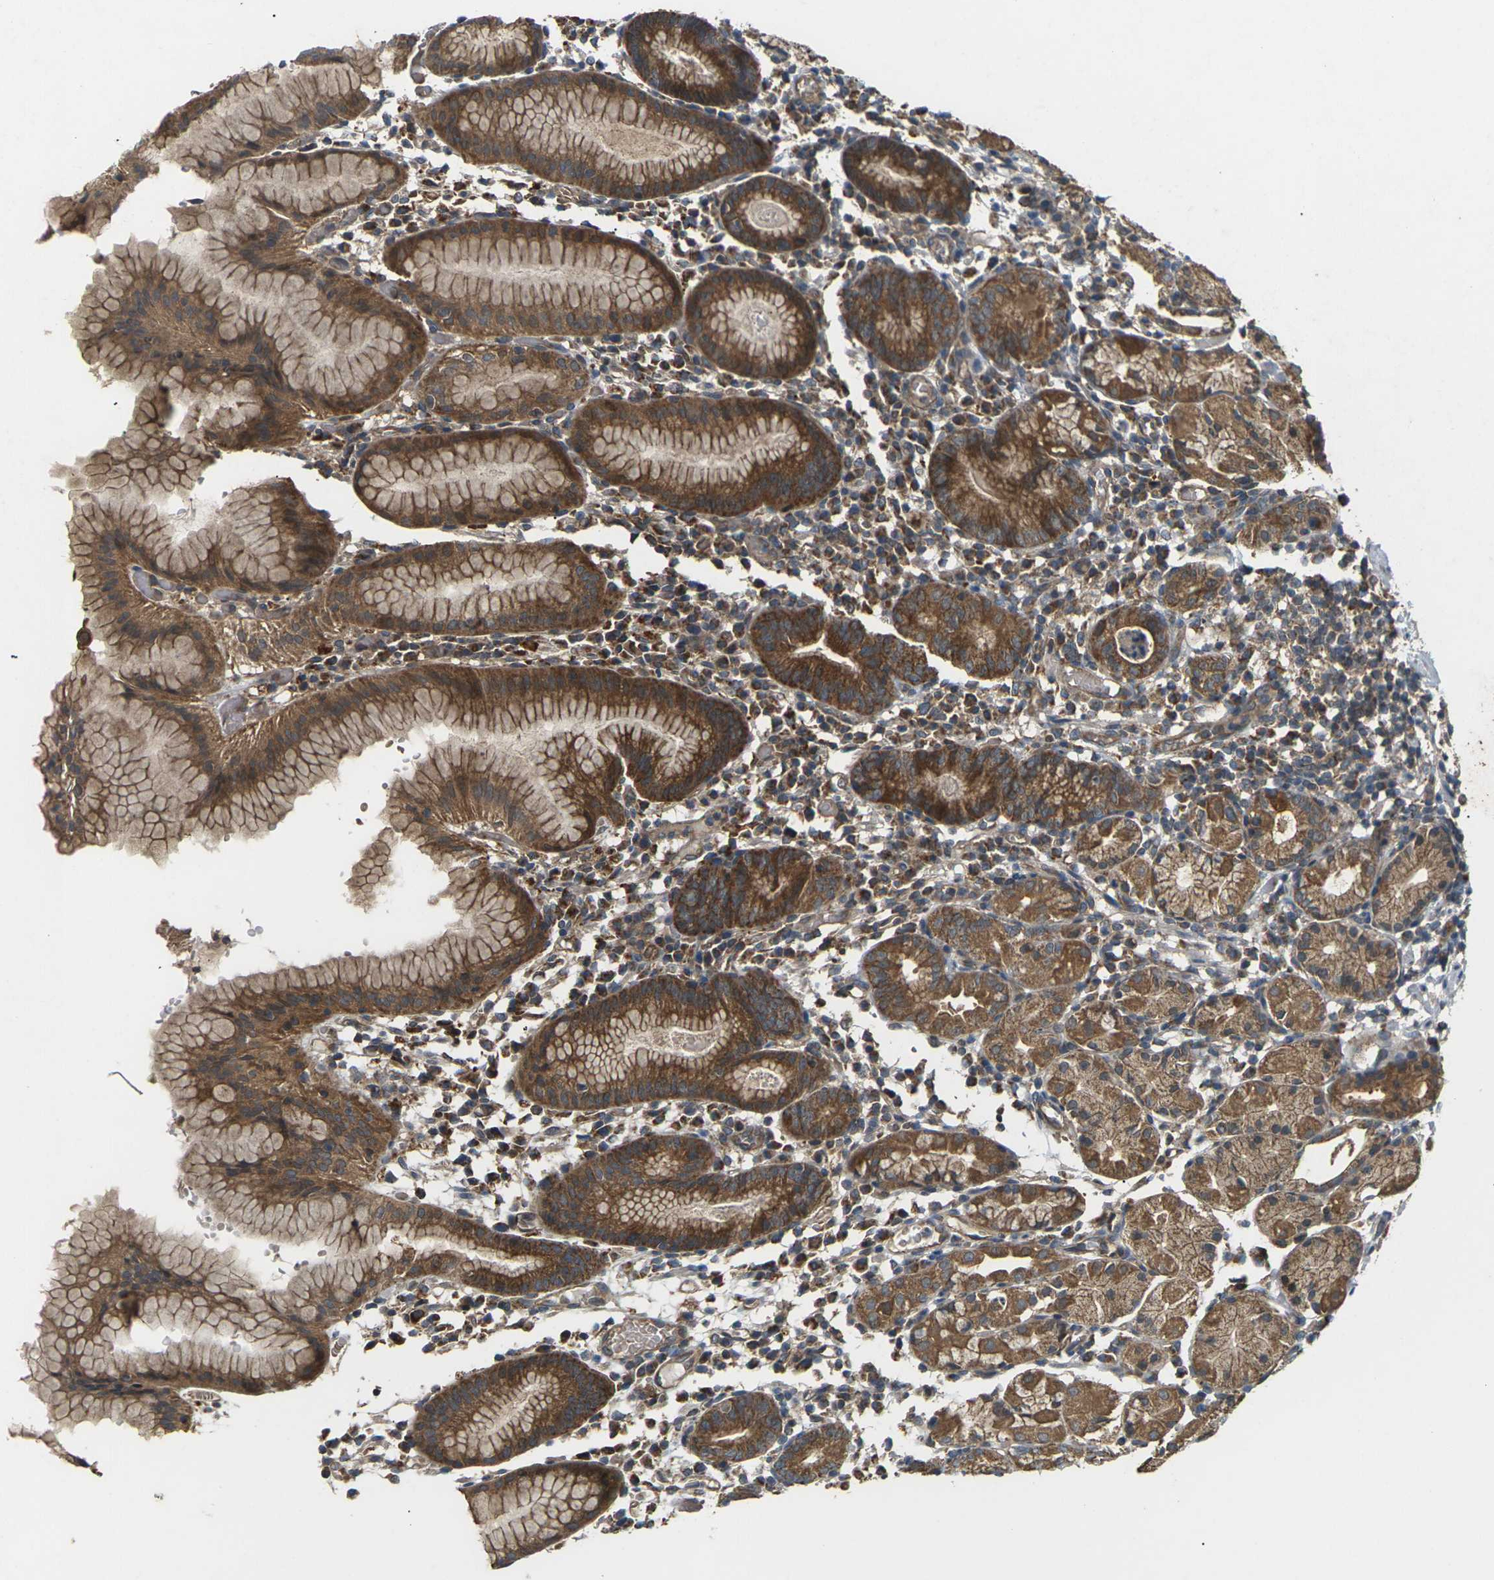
{"staining": {"intensity": "strong", "quantity": ">75%", "location": "cytoplasmic/membranous"}, "tissue": "stomach", "cell_type": "Glandular cells", "image_type": "normal", "snomed": [{"axis": "morphology", "description": "Normal tissue, NOS"}, {"axis": "topography", "description": "Stomach"}, {"axis": "topography", "description": "Stomach, lower"}], "caption": "Strong cytoplasmic/membranous expression is appreciated in about >75% of glandular cells in unremarkable stomach. (DAB IHC with brightfield microscopy, high magnification).", "gene": "KSR1", "patient": {"sex": "female", "age": 75}}